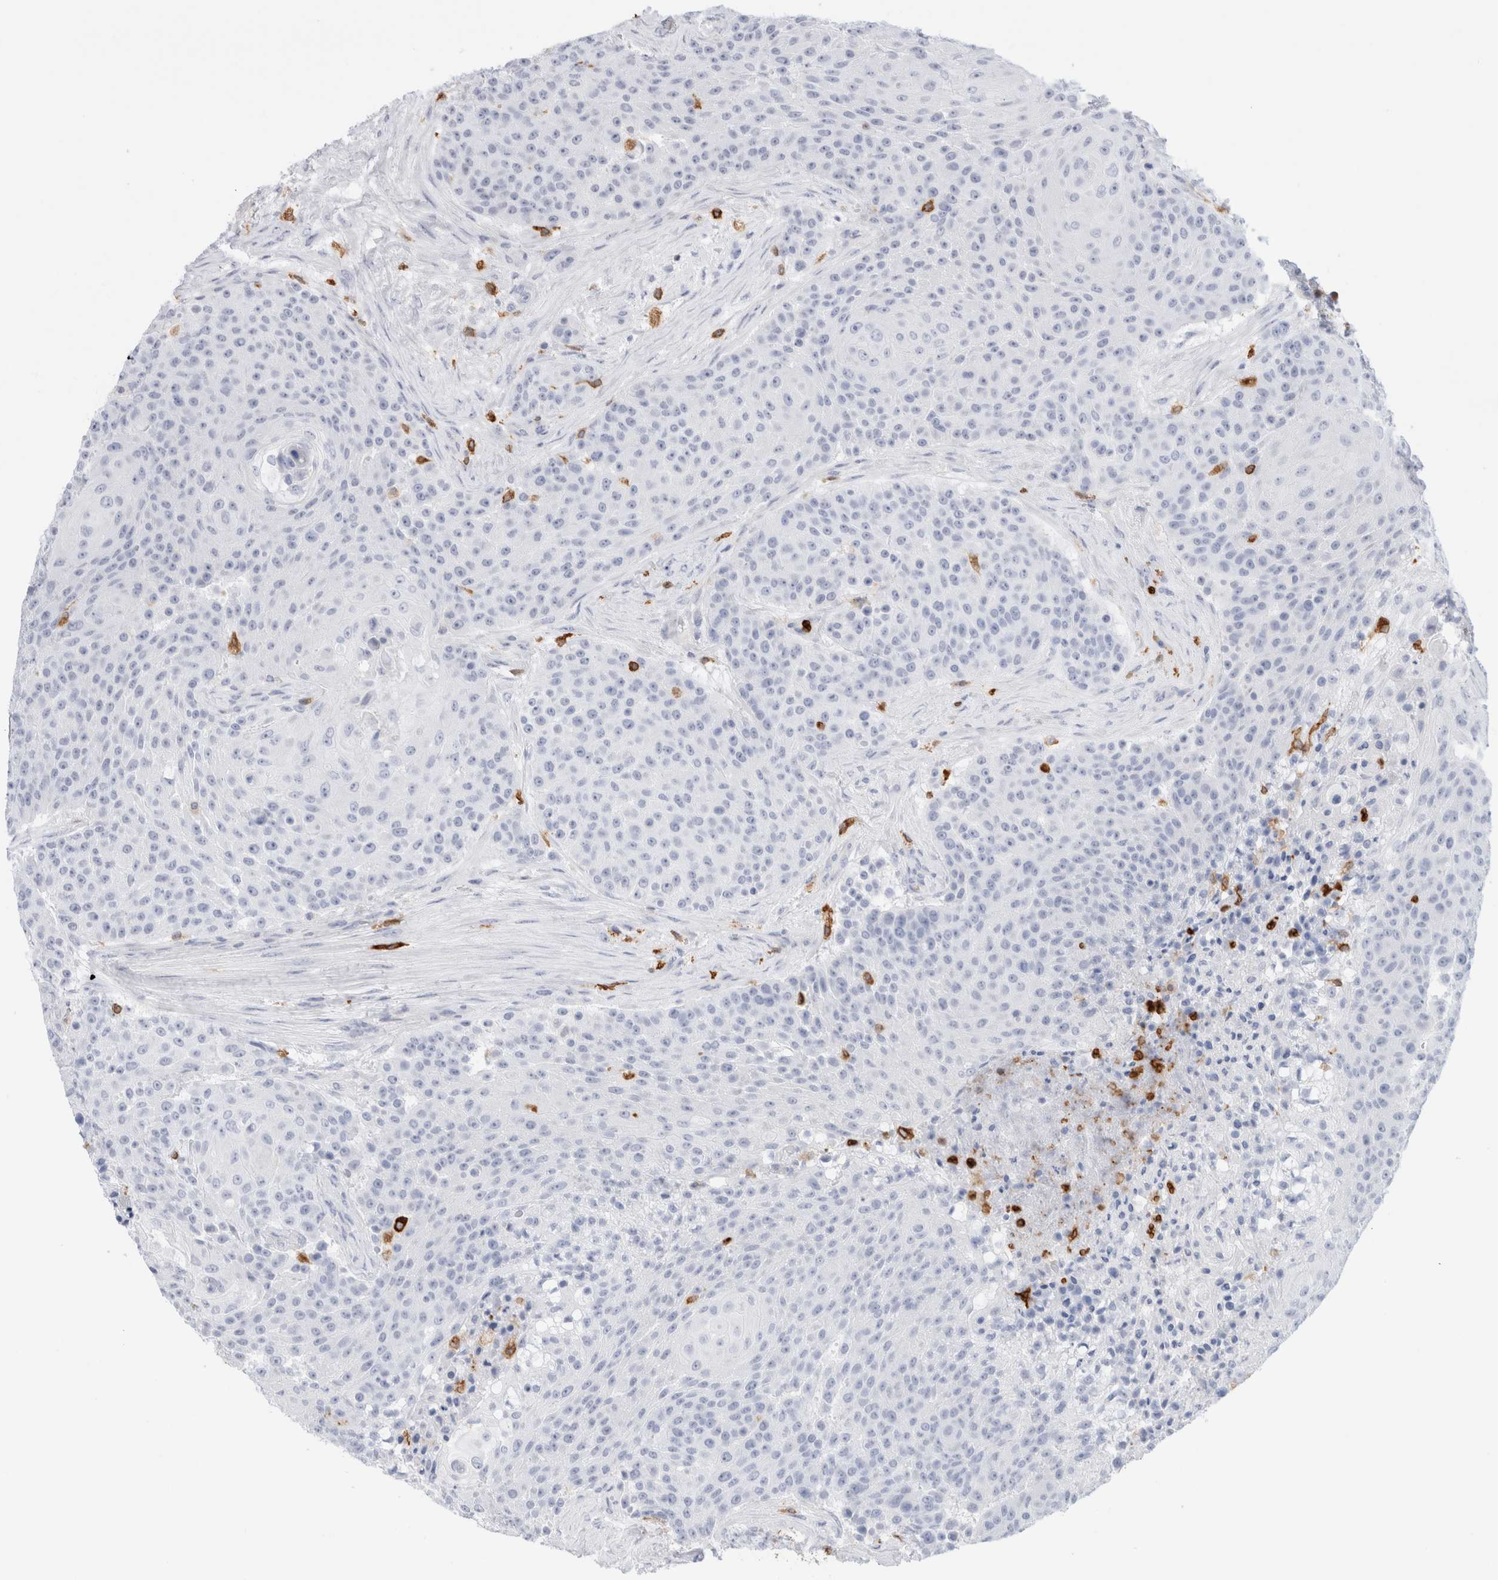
{"staining": {"intensity": "negative", "quantity": "none", "location": "none"}, "tissue": "urothelial cancer", "cell_type": "Tumor cells", "image_type": "cancer", "snomed": [{"axis": "morphology", "description": "Urothelial carcinoma, High grade"}, {"axis": "topography", "description": "Urinary bladder"}], "caption": "A histopathology image of human urothelial cancer is negative for staining in tumor cells. (DAB (3,3'-diaminobenzidine) immunohistochemistry with hematoxylin counter stain).", "gene": "ALOX5AP", "patient": {"sex": "female", "age": 63}}